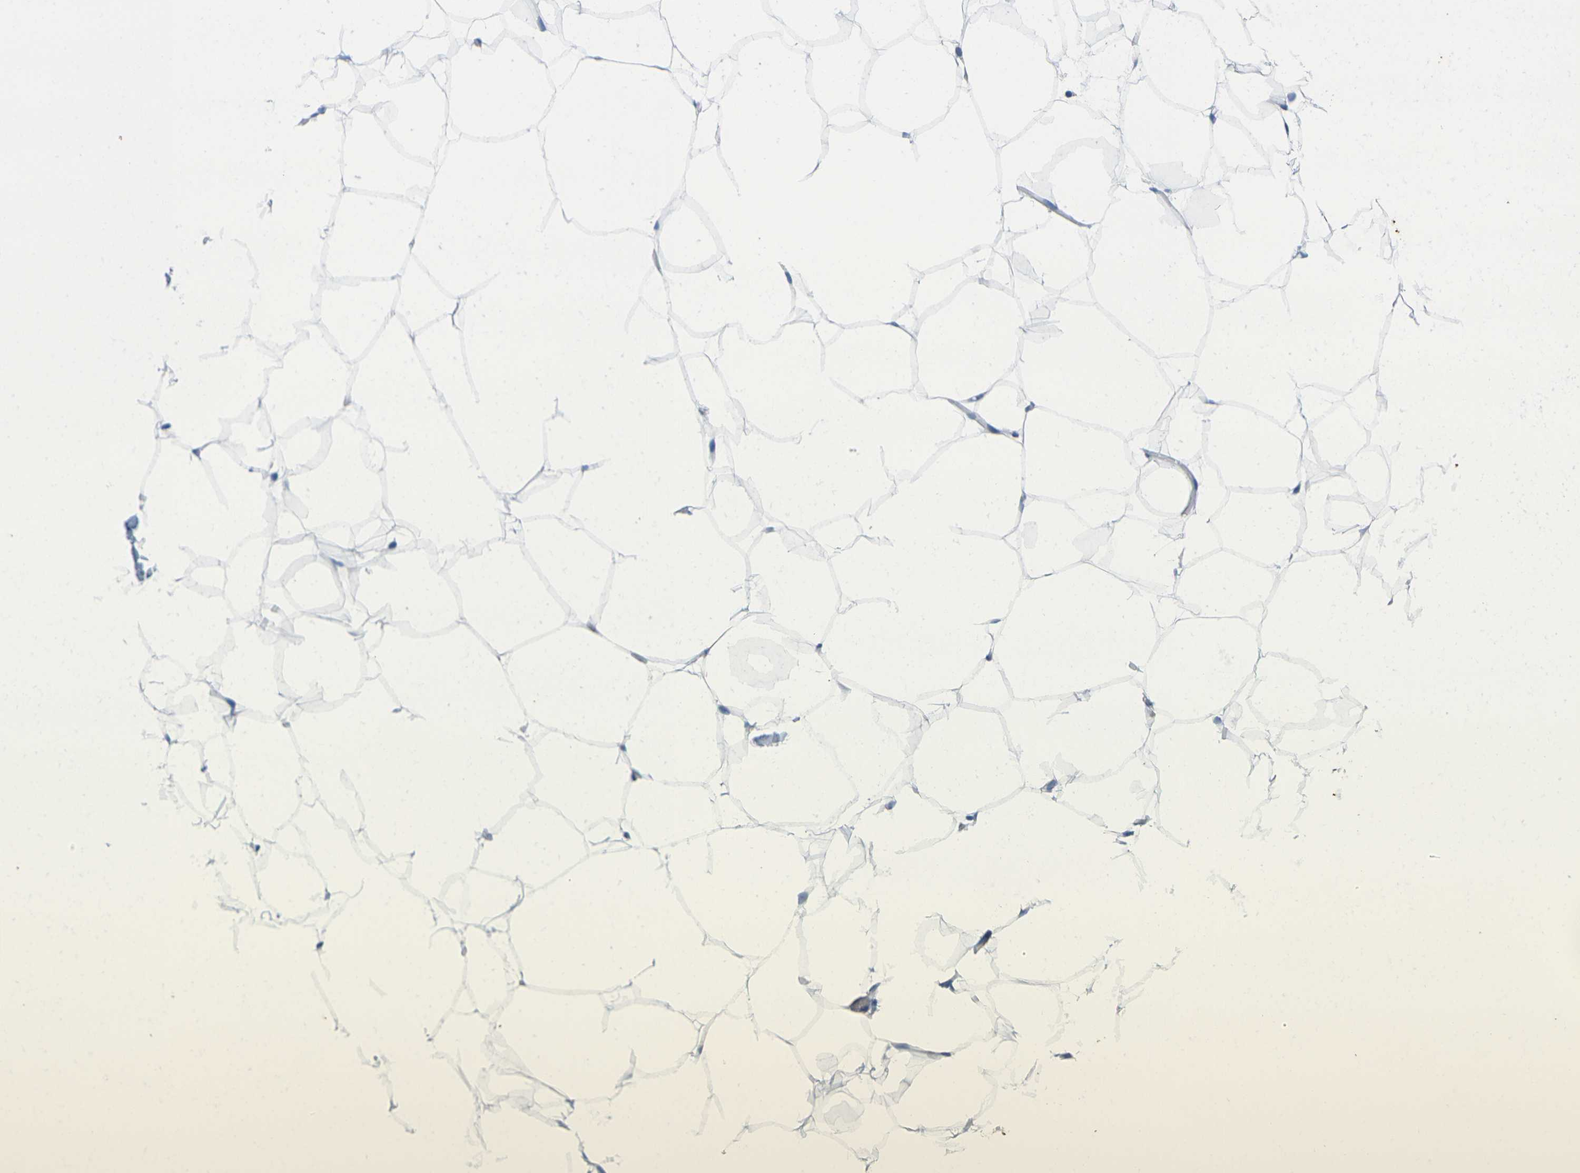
{"staining": {"intensity": "negative", "quantity": "none", "location": "none"}, "tissue": "adipose tissue", "cell_type": "Adipocytes", "image_type": "normal", "snomed": [{"axis": "morphology", "description": "Normal tissue, NOS"}, {"axis": "topography", "description": "Breast"}, {"axis": "topography", "description": "Adipose tissue"}], "caption": "DAB immunohistochemical staining of unremarkable human adipose tissue shows no significant staining in adipocytes. The staining was performed using DAB (3,3'-diaminobenzidine) to visualize the protein expression in brown, while the nuclei were stained in blue with hematoxylin (Magnification: 20x).", "gene": "GPR15", "patient": {"sex": "female", "age": 25}}